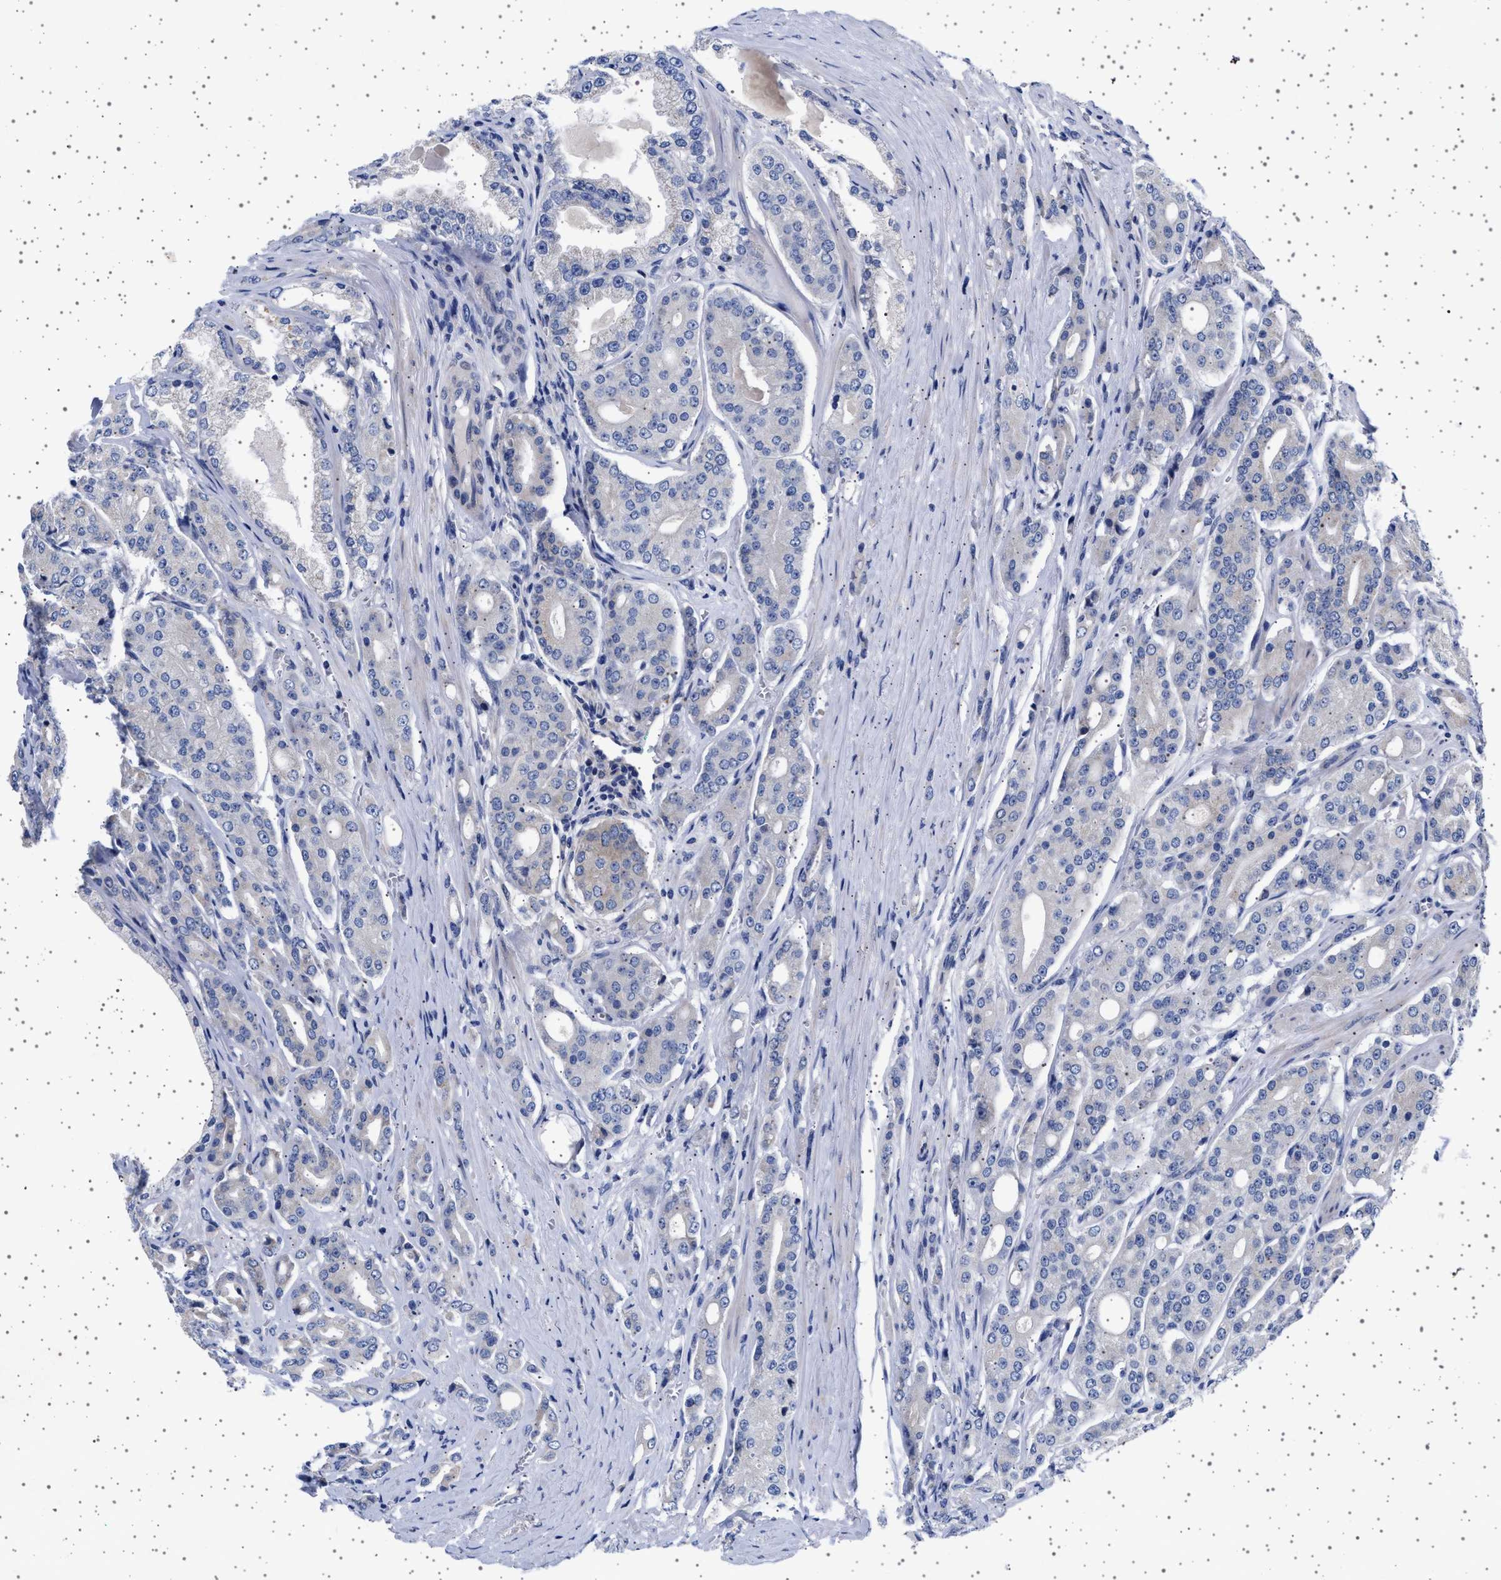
{"staining": {"intensity": "negative", "quantity": "none", "location": "none"}, "tissue": "prostate cancer", "cell_type": "Tumor cells", "image_type": "cancer", "snomed": [{"axis": "morphology", "description": "Adenocarcinoma, High grade"}, {"axis": "topography", "description": "Prostate"}], "caption": "There is no significant positivity in tumor cells of high-grade adenocarcinoma (prostate). (Brightfield microscopy of DAB immunohistochemistry at high magnification).", "gene": "TRMT10B", "patient": {"sex": "male", "age": 71}}